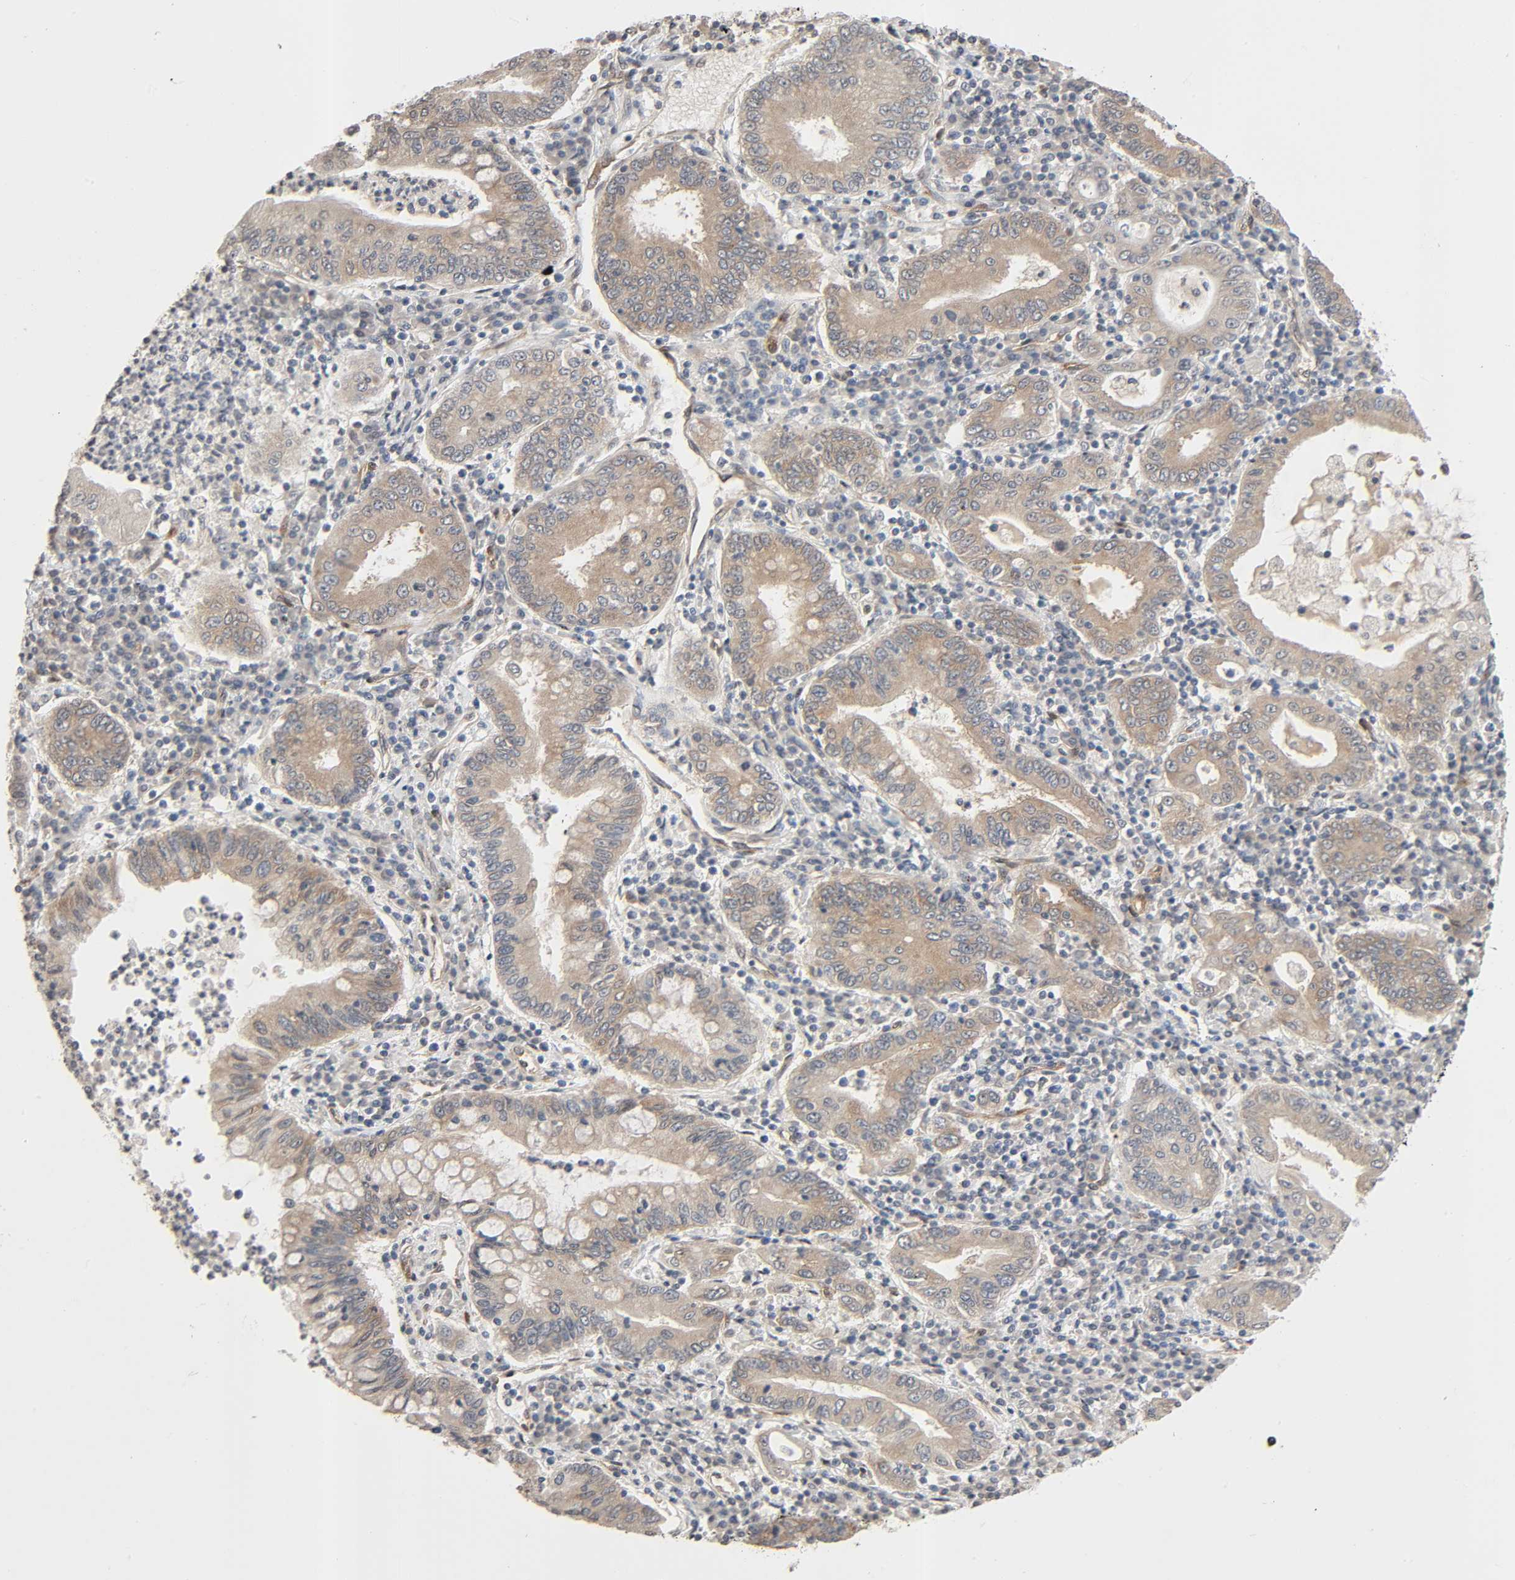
{"staining": {"intensity": "weak", "quantity": ">75%", "location": "cytoplasmic/membranous"}, "tissue": "stomach cancer", "cell_type": "Tumor cells", "image_type": "cancer", "snomed": [{"axis": "morphology", "description": "Normal tissue, NOS"}, {"axis": "morphology", "description": "Adenocarcinoma, NOS"}, {"axis": "topography", "description": "Esophagus"}, {"axis": "topography", "description": "Stomach, upper"}, {"axis": "topography", "description": "Peripheral nerve tissue"}], "caption": "Brown immunohistochemical staining in human adenocarcinoma (stomach) shows weak cytoplasmic/membranous positivity in about >75% of tumor cells.", "gene": "PTK2", "patient": {"sex": "male", "age": 62}}